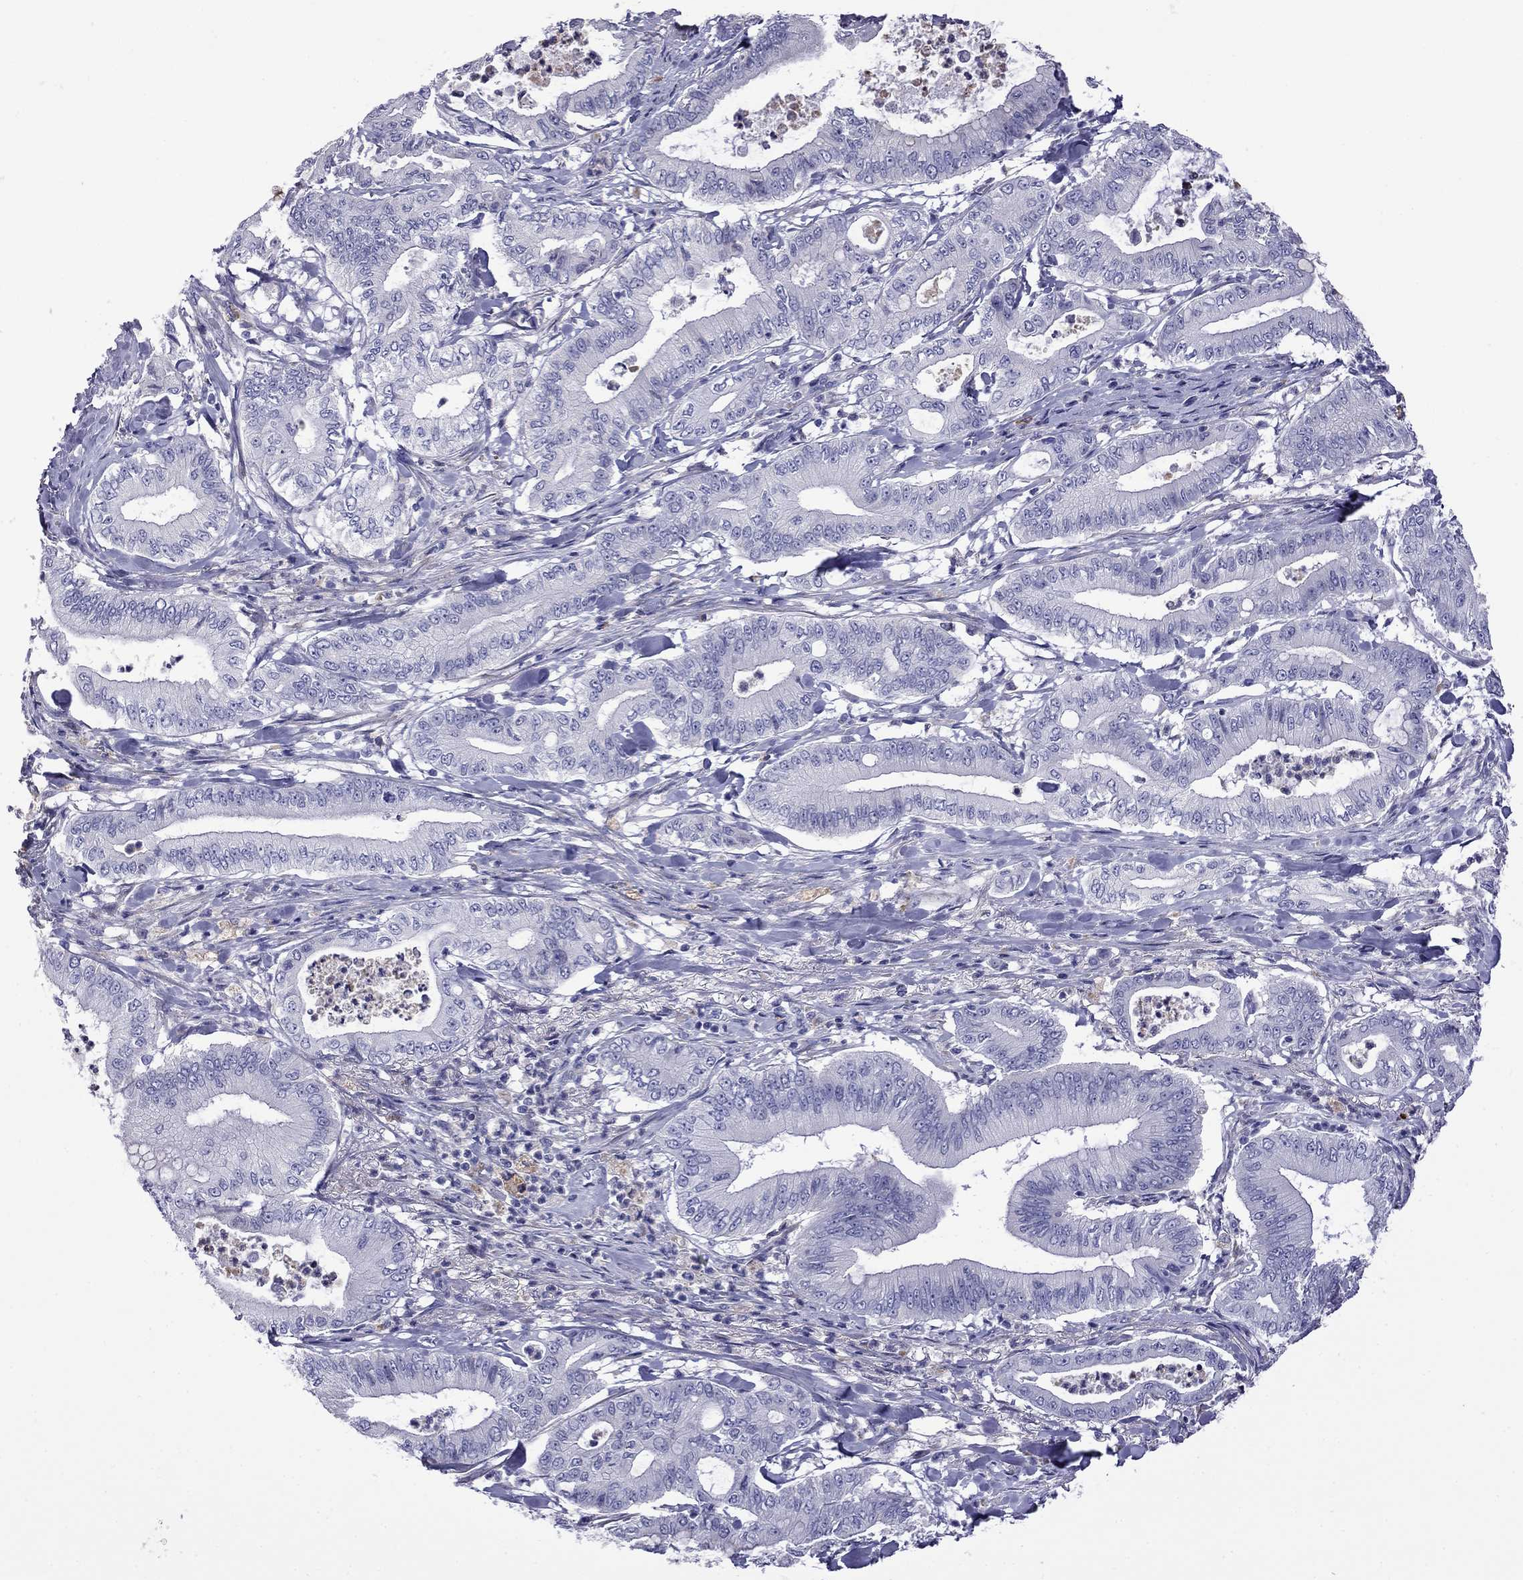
{"staining": {"intensity": "negative", "quantity": "none", "location": "none"}, "tissue": "pancreatic cancer", "cell_type": "Tumor cells", "image_type": "cancer", "snomed": [{"axis": "morphology", "description": "Adenocarcinoma, NOS"}, {"axis": "topography", "description": "Pancreas"}], "caption": "Pancreatic cancer (adenocarcinoma) was stained to show a protein in brown. There is no significant expression in tumor cells.", "gene": "STAR", "patient": {"sex": "male", "age": 71}}